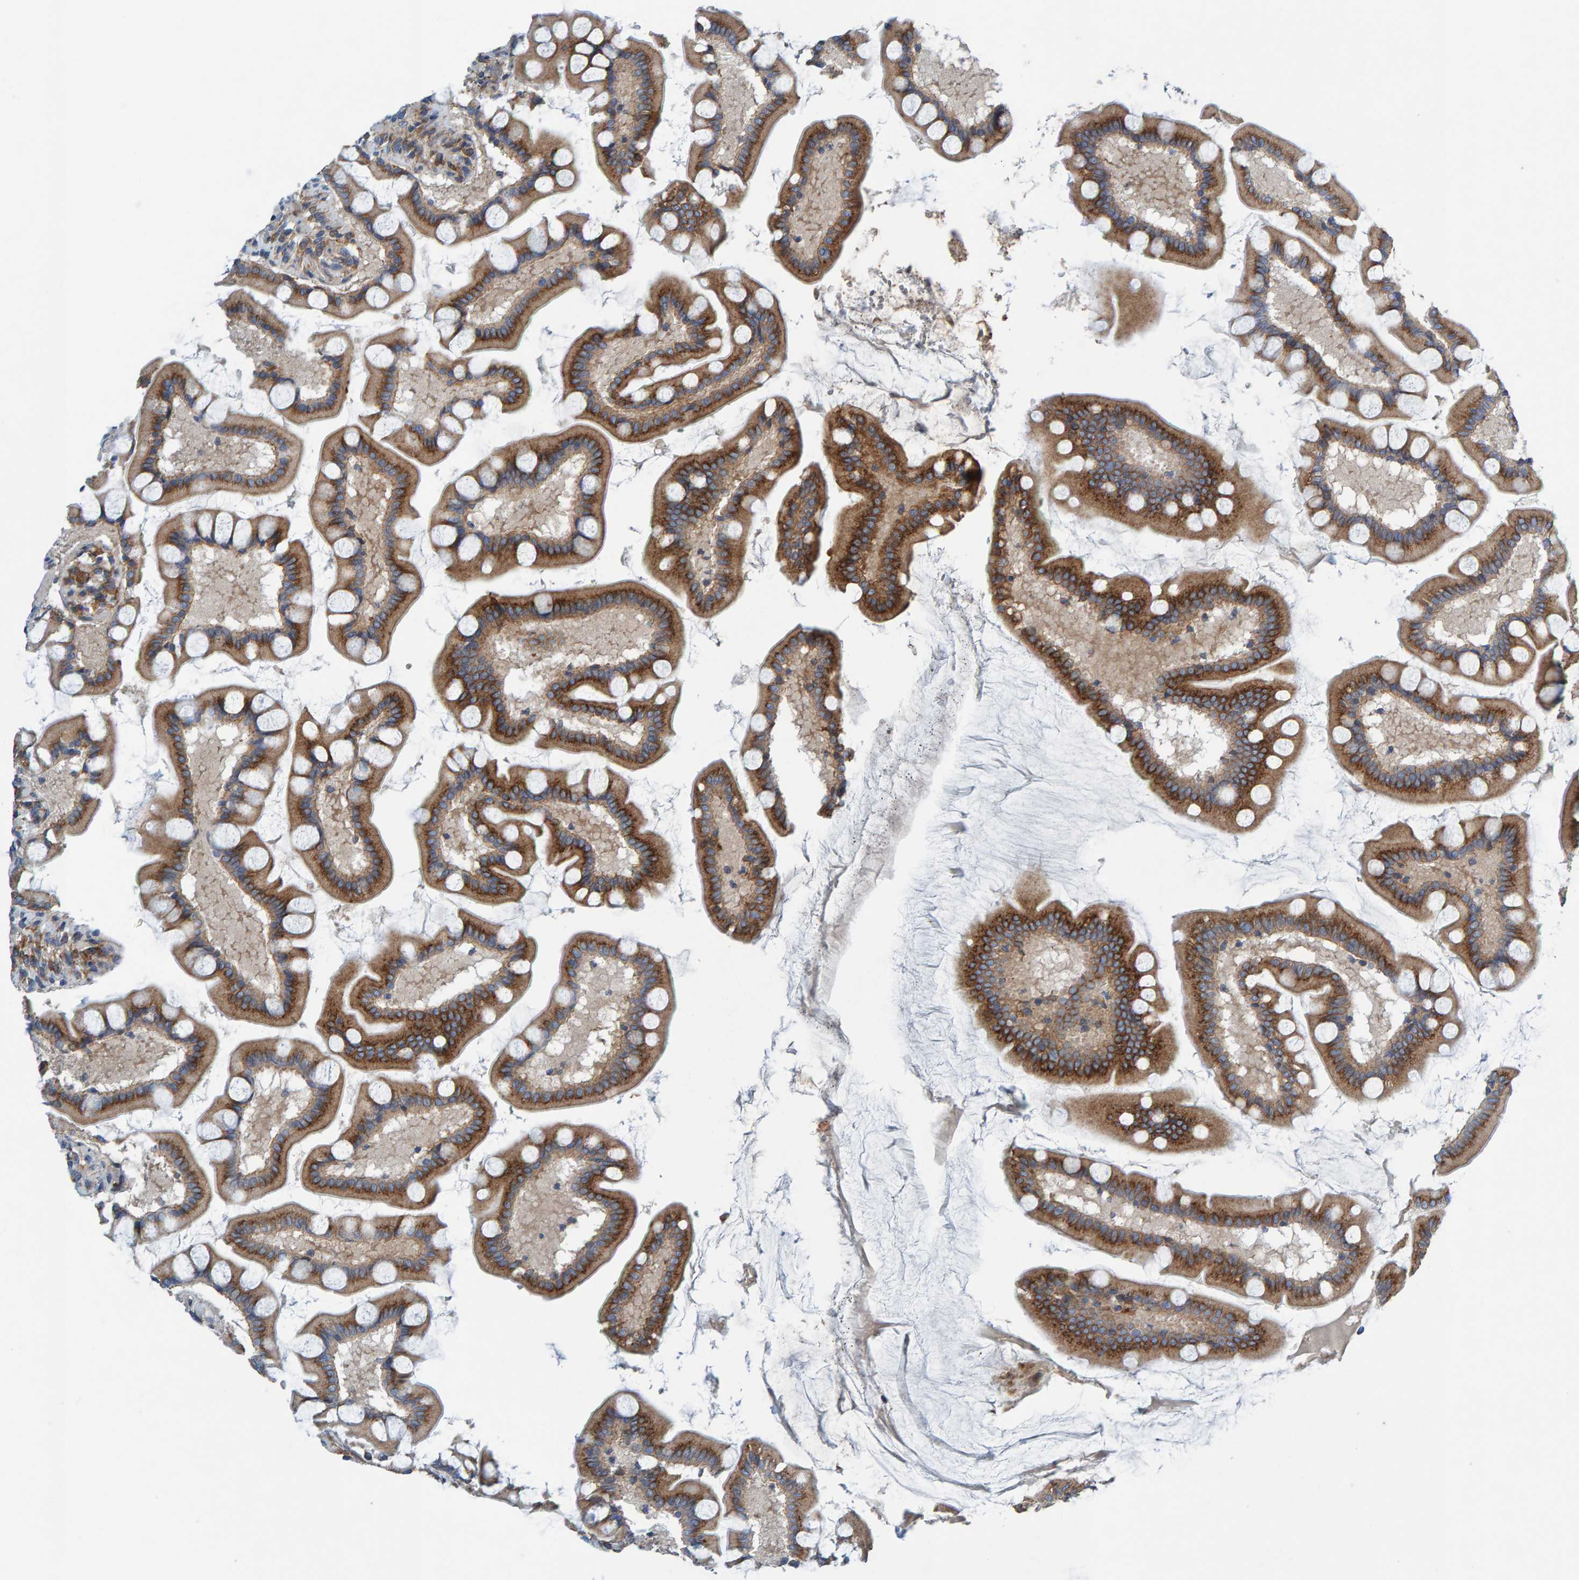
{"staining": {"intensity": "moderate", "quantity": ">75%", "location": "cytoplasmic/membranous"}, "tissue": "small intestine", "cell_type": "Glandular cells", "image_type": "normal", "snomed": [{"axis": "morphology", "description": "Normal tissue, NOS"}, {"axis": "topography", "description": "Small intestine"}], "caption": "IHC (DAB (3,3'-diaminobenzidine)) staining of normal small intestine shows moderate cytoplasmic/membranous protein expression in about >75% of glandular cells.", "gene": "MKLN1", "patient": {"sex": "male", "age": 41}}